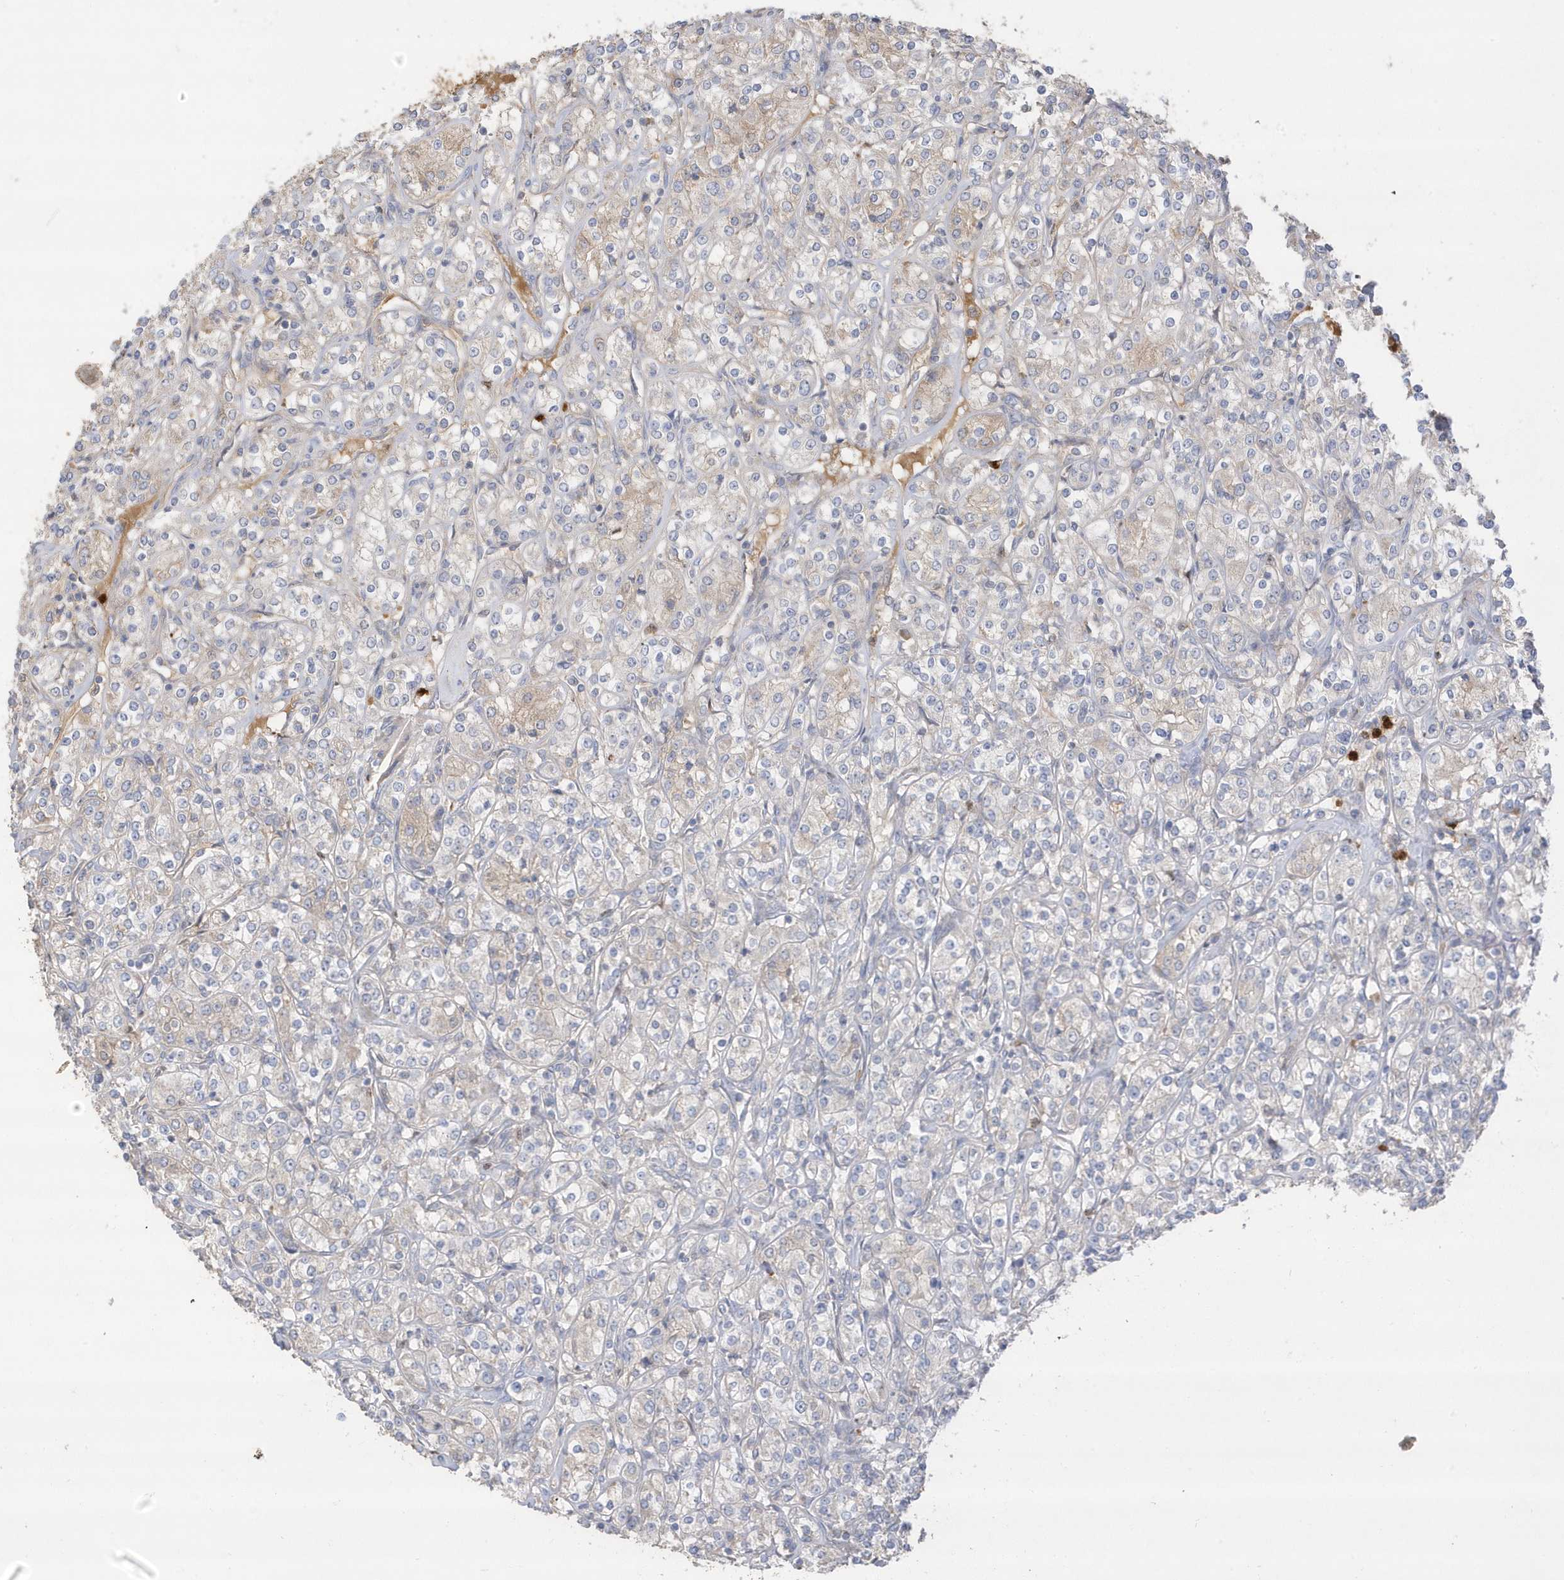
{"staining": {"intensity": "negative", "quantity": "none", "location": "none"}, "tissue": "renal cancer", "cell_type": "Tumor cells", "image_type": "cancer", "snomed": [{"axis": "morphology", "description": "Adenocarcinoma, NOS"}, {"axis": "topography", "description": "Kidney"}], "caption": "An immunohistochemistry (IHC) image of renal cancer (adenocarcinoma) is shown. There is no staining in tumor cells of renal cancer (adenocarcinoma).", "gene": "DPP9", "patient": {"sex": "male", "age": 77}}